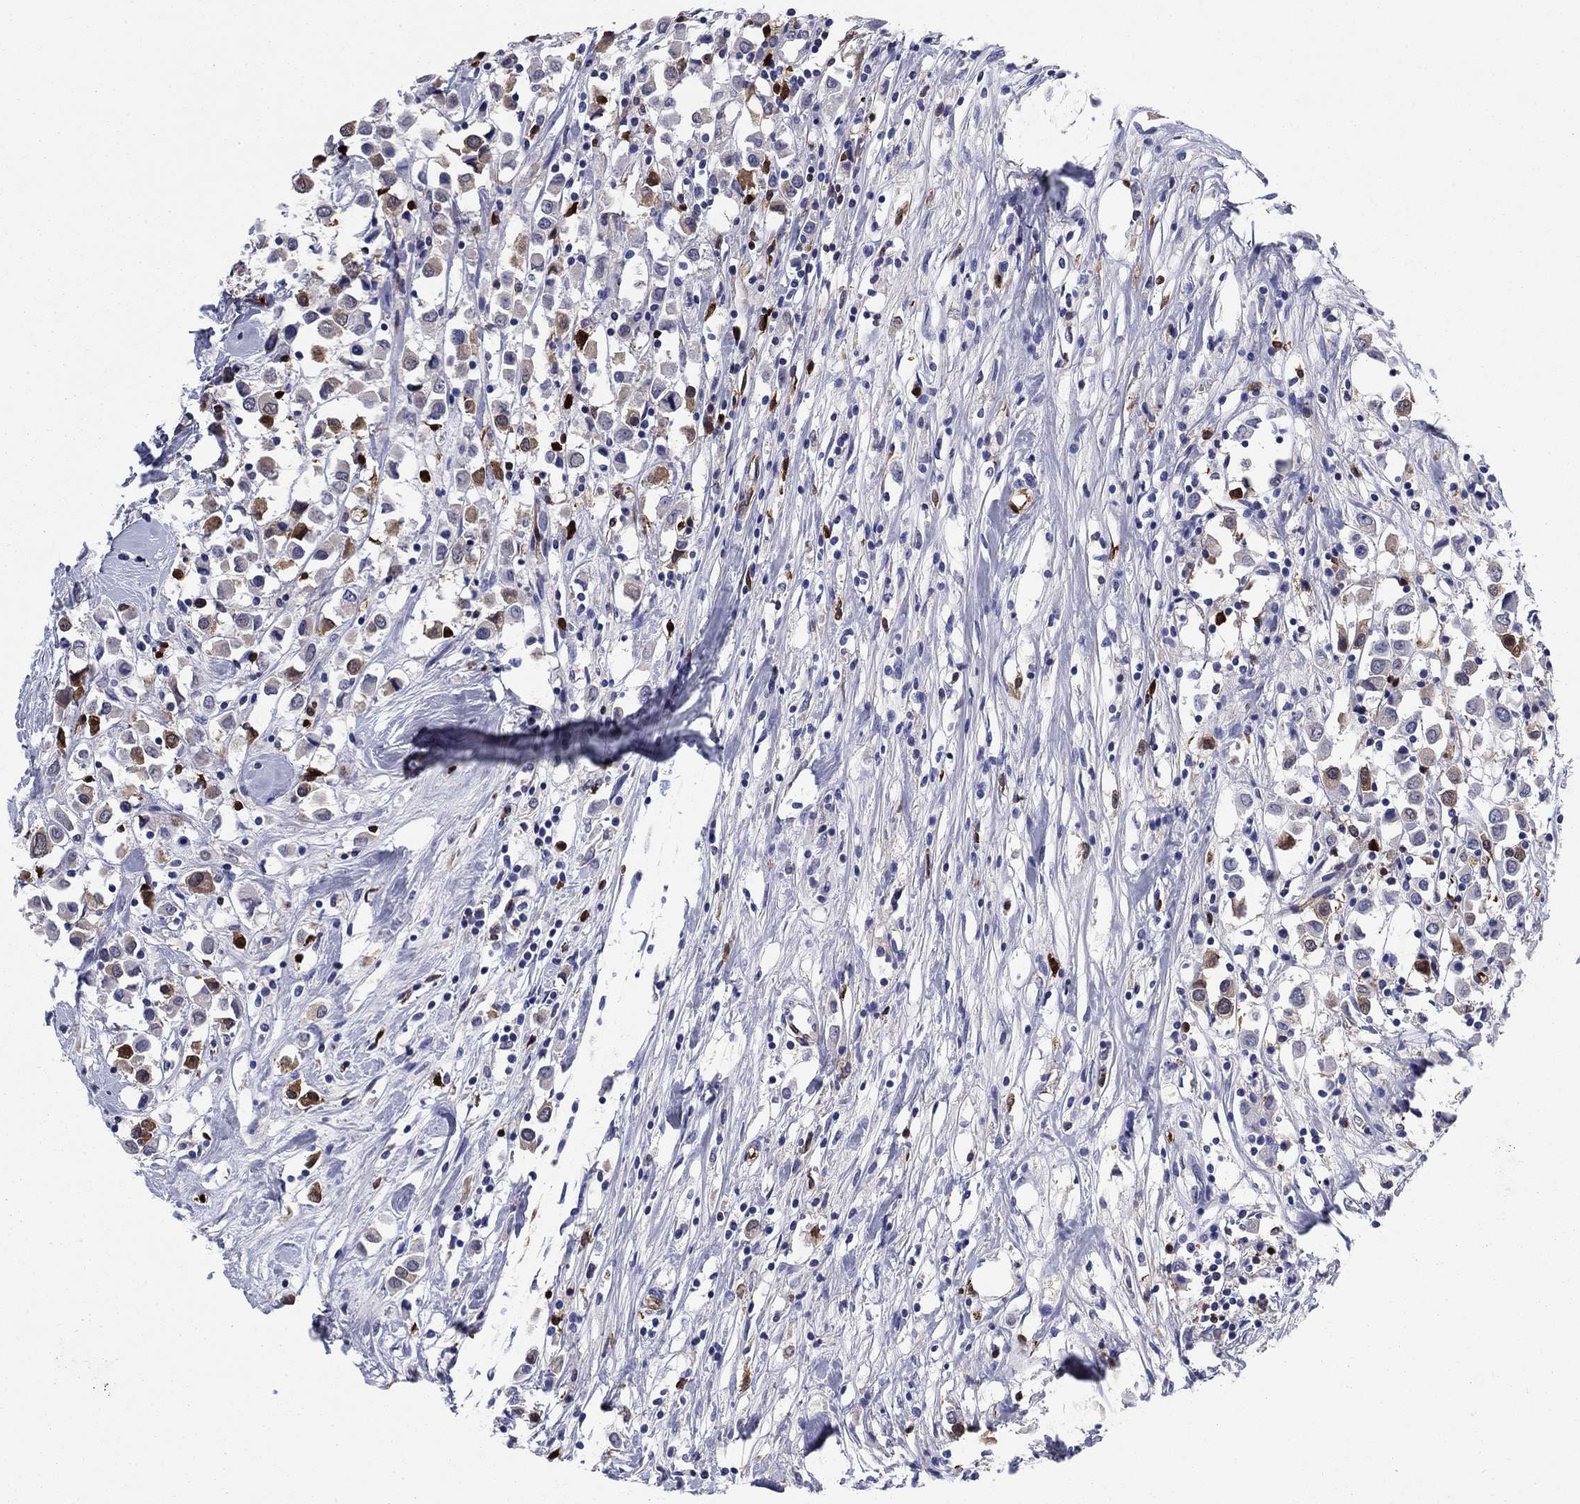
{"staining": {"intensity": "moderate", "quantity": "<25%", "location": "cytoplasmic/membranous"}, "tissue": "breast cancer", "cell_type": "Tumor cells", "image_type": "cancer", "snomed": [{"axis": "morphology", "description": "Duct carcinoma"}, {"axis": "topography", "description": "Breast"}], "caption": "High-magnification brightfield microscopy of breast cancer stained with DAB (3,3'-diaminobenzidine) (brown) and counterstained with hematoxylin (blue). tumor cells exhibit moderate cytoplasmic/membranous expression is present in approximately<25% of cells.", "gene": "STMN1", "patient": {"sex": "female", "age": 61}}